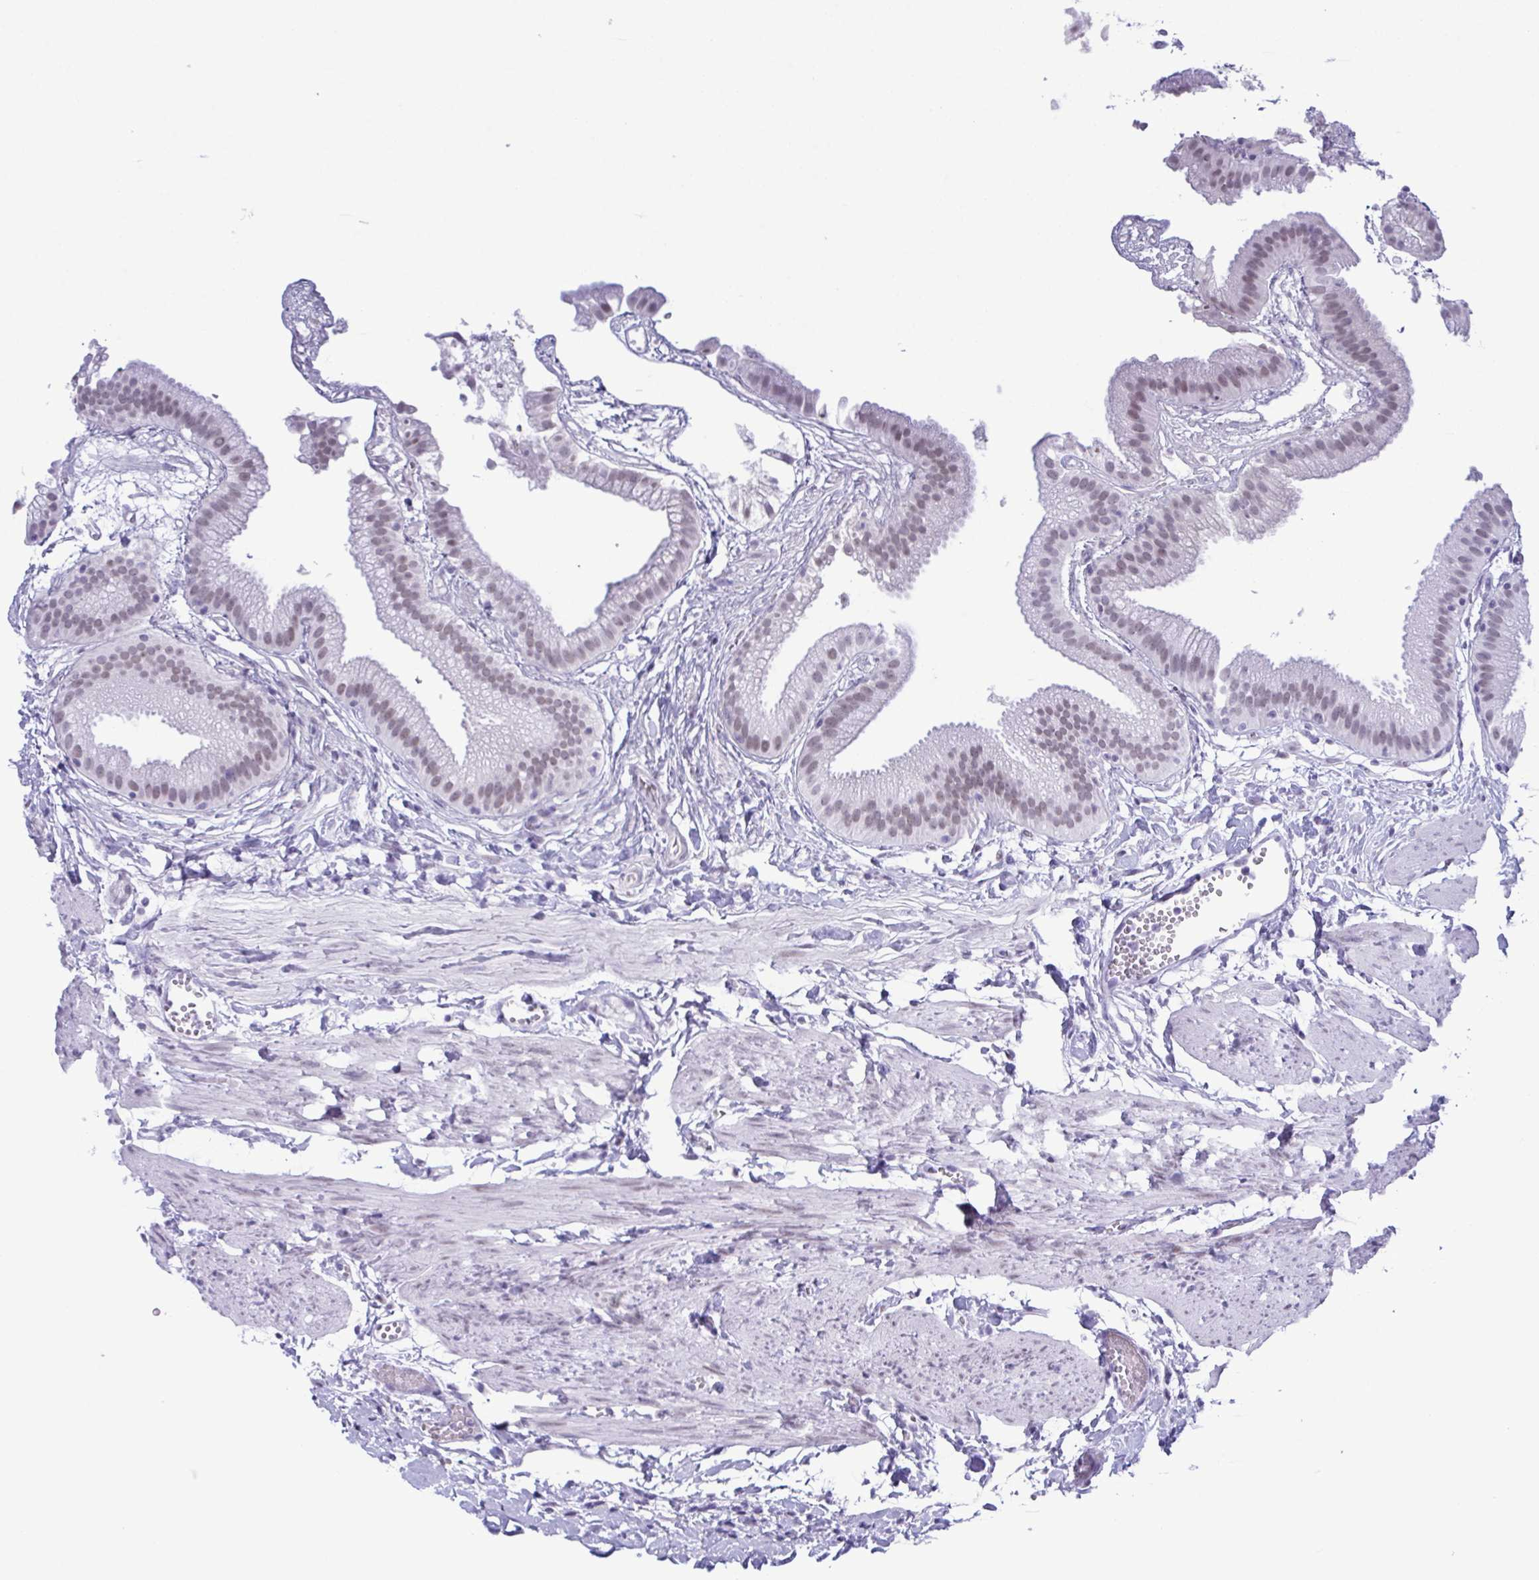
{"staining": {"intensity": "weak", "quantity": "25%-75%", "location": "nuclear"}, "tissue": "gallbladder", "cell_type": "Glandular cells", "image_type": "normal", "snomed": [{"axis": "morphology", "description": "Normal tissue, NOS"}, {"axis": "topography", "description": "Gallbladder"}], "caption": "Brown immunohistochemical staining in benign gallbladder reveals weak nuclear staining in approximately 25%-75% of glandular cells.", "gene": "SUGP2", "patient": {"sex": "female", "age": 63}}